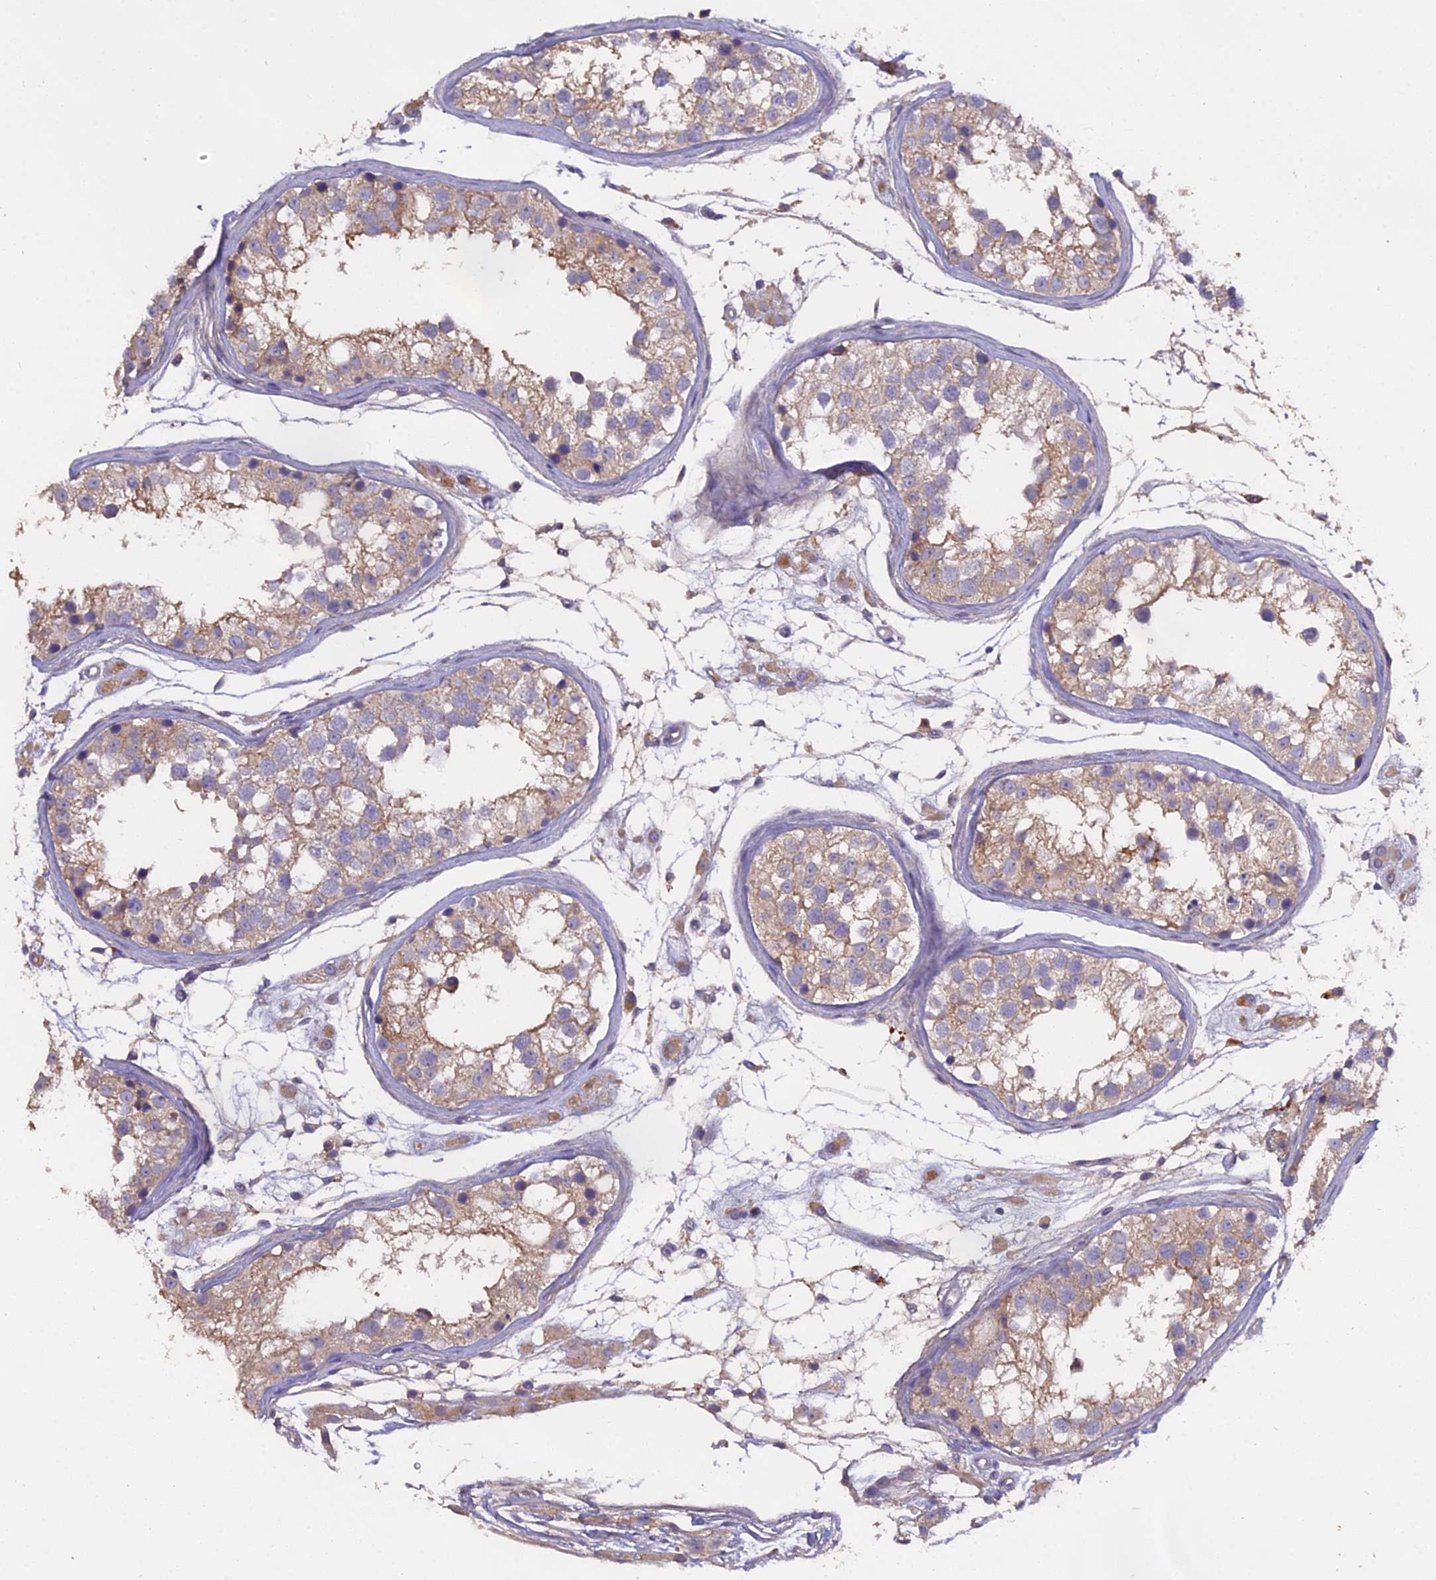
{"staining": {"intensity": "weak", "quantity": "25%-75%", "location": "cytoplasmic/membranous"}, "tissue": "testis", "cell_type": "Cells in seminiferous ducts", "image_type": "normal", "snomed": [{"axis": "morphology", "description": "Normal tissue, NOS"}, {"axis": "morphology", "description": "Adenocarcinoma, metastatic, NOS"}, {"axis": "topography", "description": "Testis"}], "caption": "Protein staining displays weak cytoplasmic/membranous positivity in approximately 25%-75% of cells in seminiferous ducts in unremarkable testis. (DAB IHC, brown staining for protein, blue staining for nuclei).", "gene": "CFAP119", "patient": {"sex": "male", "age": 26}}